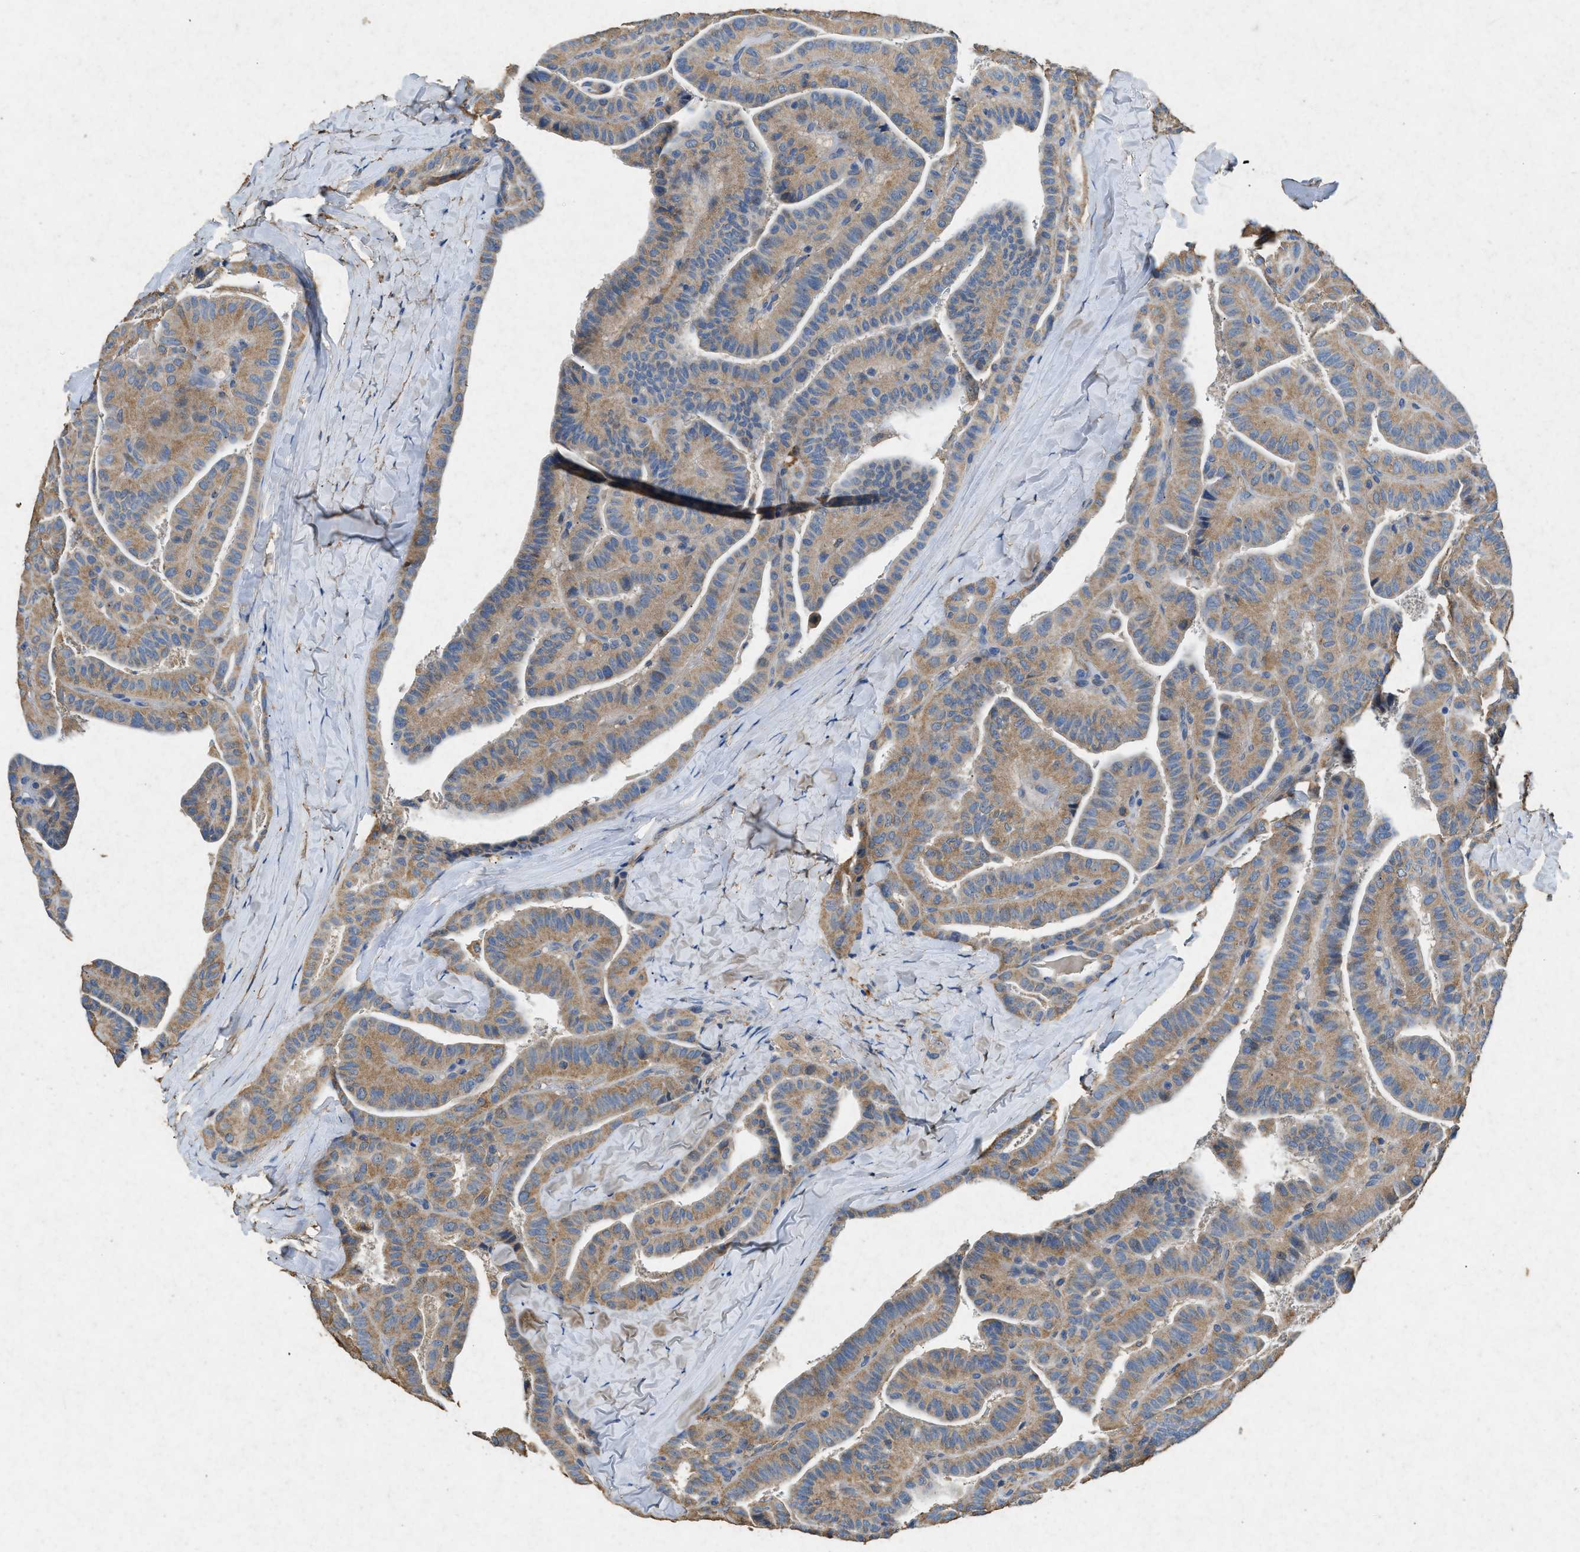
{"staining": {"intensity": "moderate", "quantity": ">75%", "location": "cytoplasmic/membranous"}, "tissue": "thyroid cancer", "cell_type": "Tumor cells", "image_type": "cancer", "snomed": [{"axis": "morphology", "description": "Papillary adenocarcinoma, NOS"}, {"axis": "topography", "description": "Thyroid gland"}], "caption": "Papillary adenocarcinoma (thyroid) stained with immunohistochemistry (IHC) displays moderate cytoplasmic/membranous staining in approximately >75% of tumor cells.", "gene": "CDK15", "patient": {"sex": "male", "age": 77}}